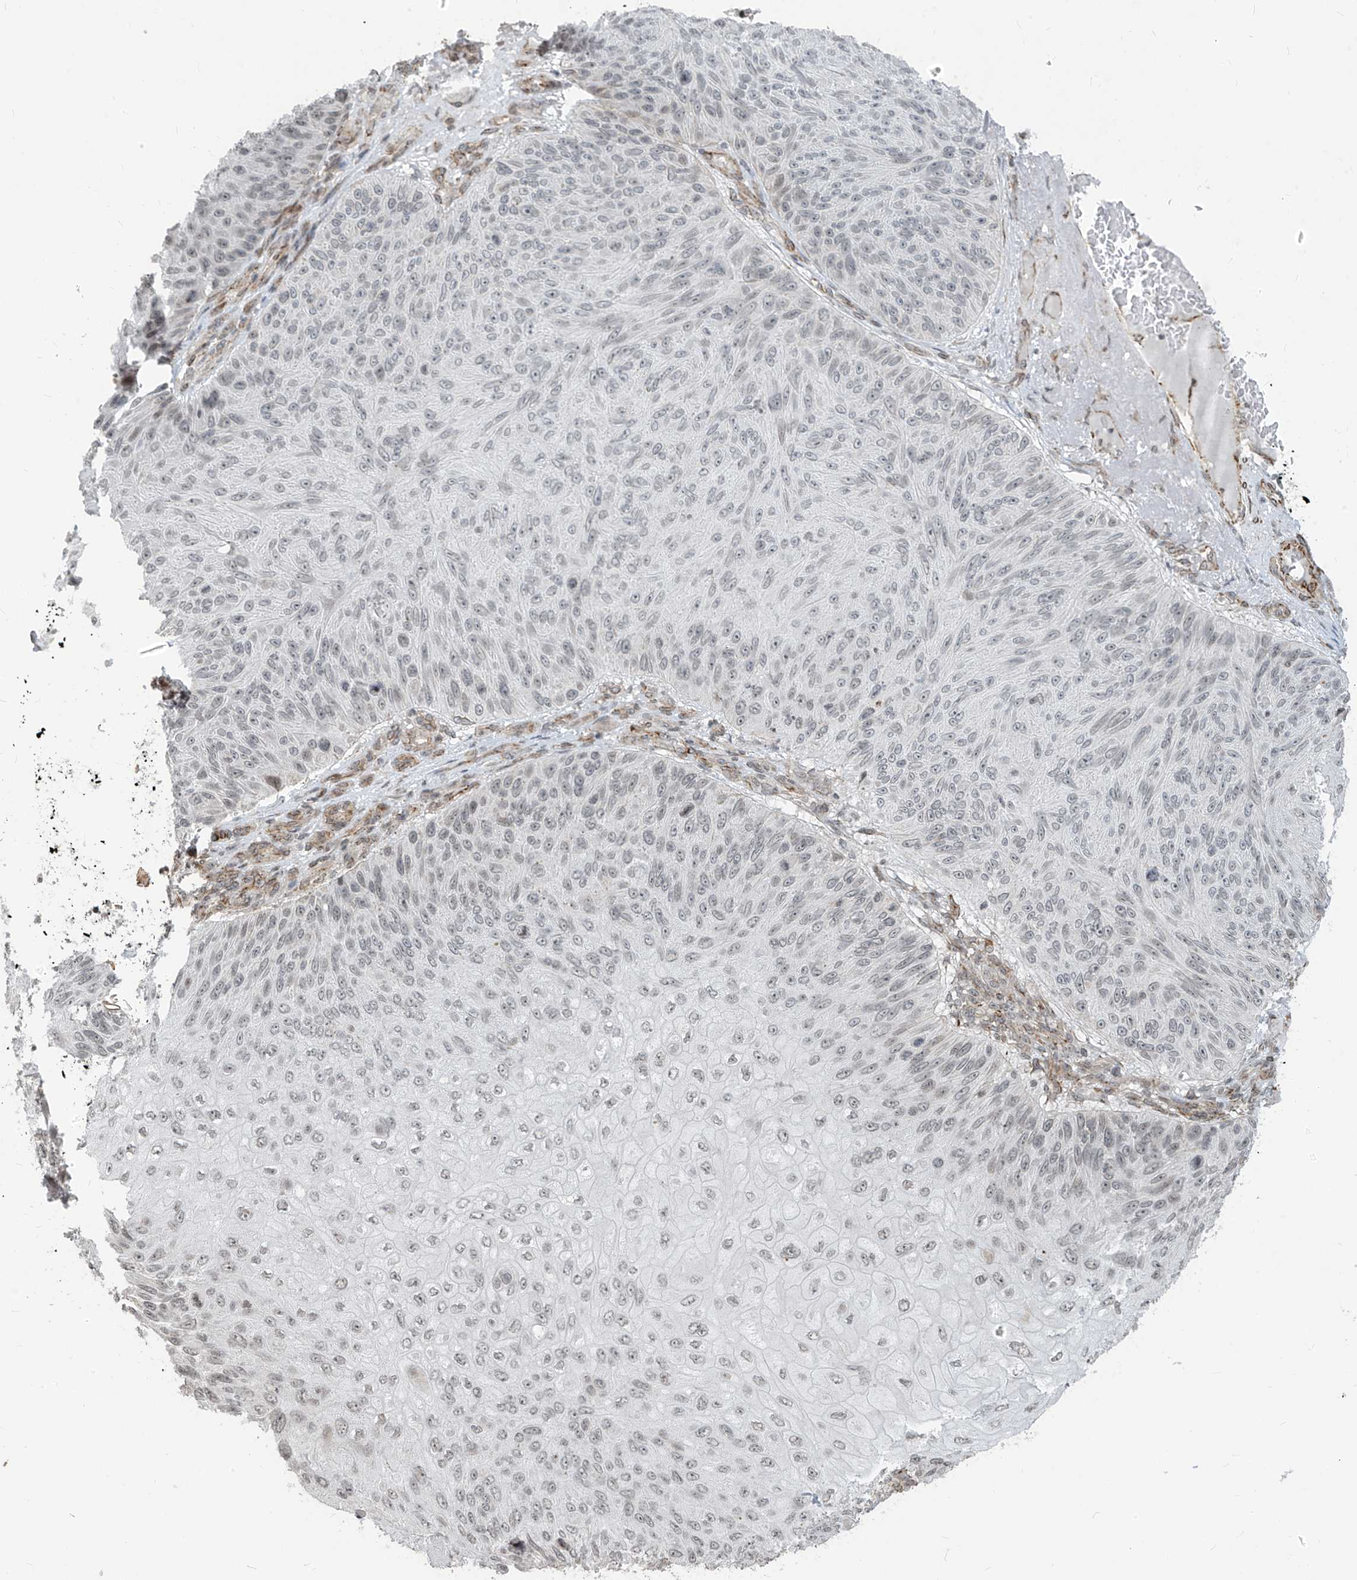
{"staining": {"intensity": "weak", "quantity": "25%-75%", "location": "nuclear"}, "tissue": "skin cancer", "cell_type": "Tumor cells", "image_type": "cancer", "snomed": [{"axis": "morphology", "description": "Squamous cell carcinoma, NOS"}, {"axis": "topography", "description": "Skin"}], "caption": "Protein expression analysis of squamous cell carcinoma (skin) demonstrates weak nuclear positivity in approximately 25%-75% of tumor cells.", "gene": "METAP1D", "patient": {"sex": "female", "age": 88}}